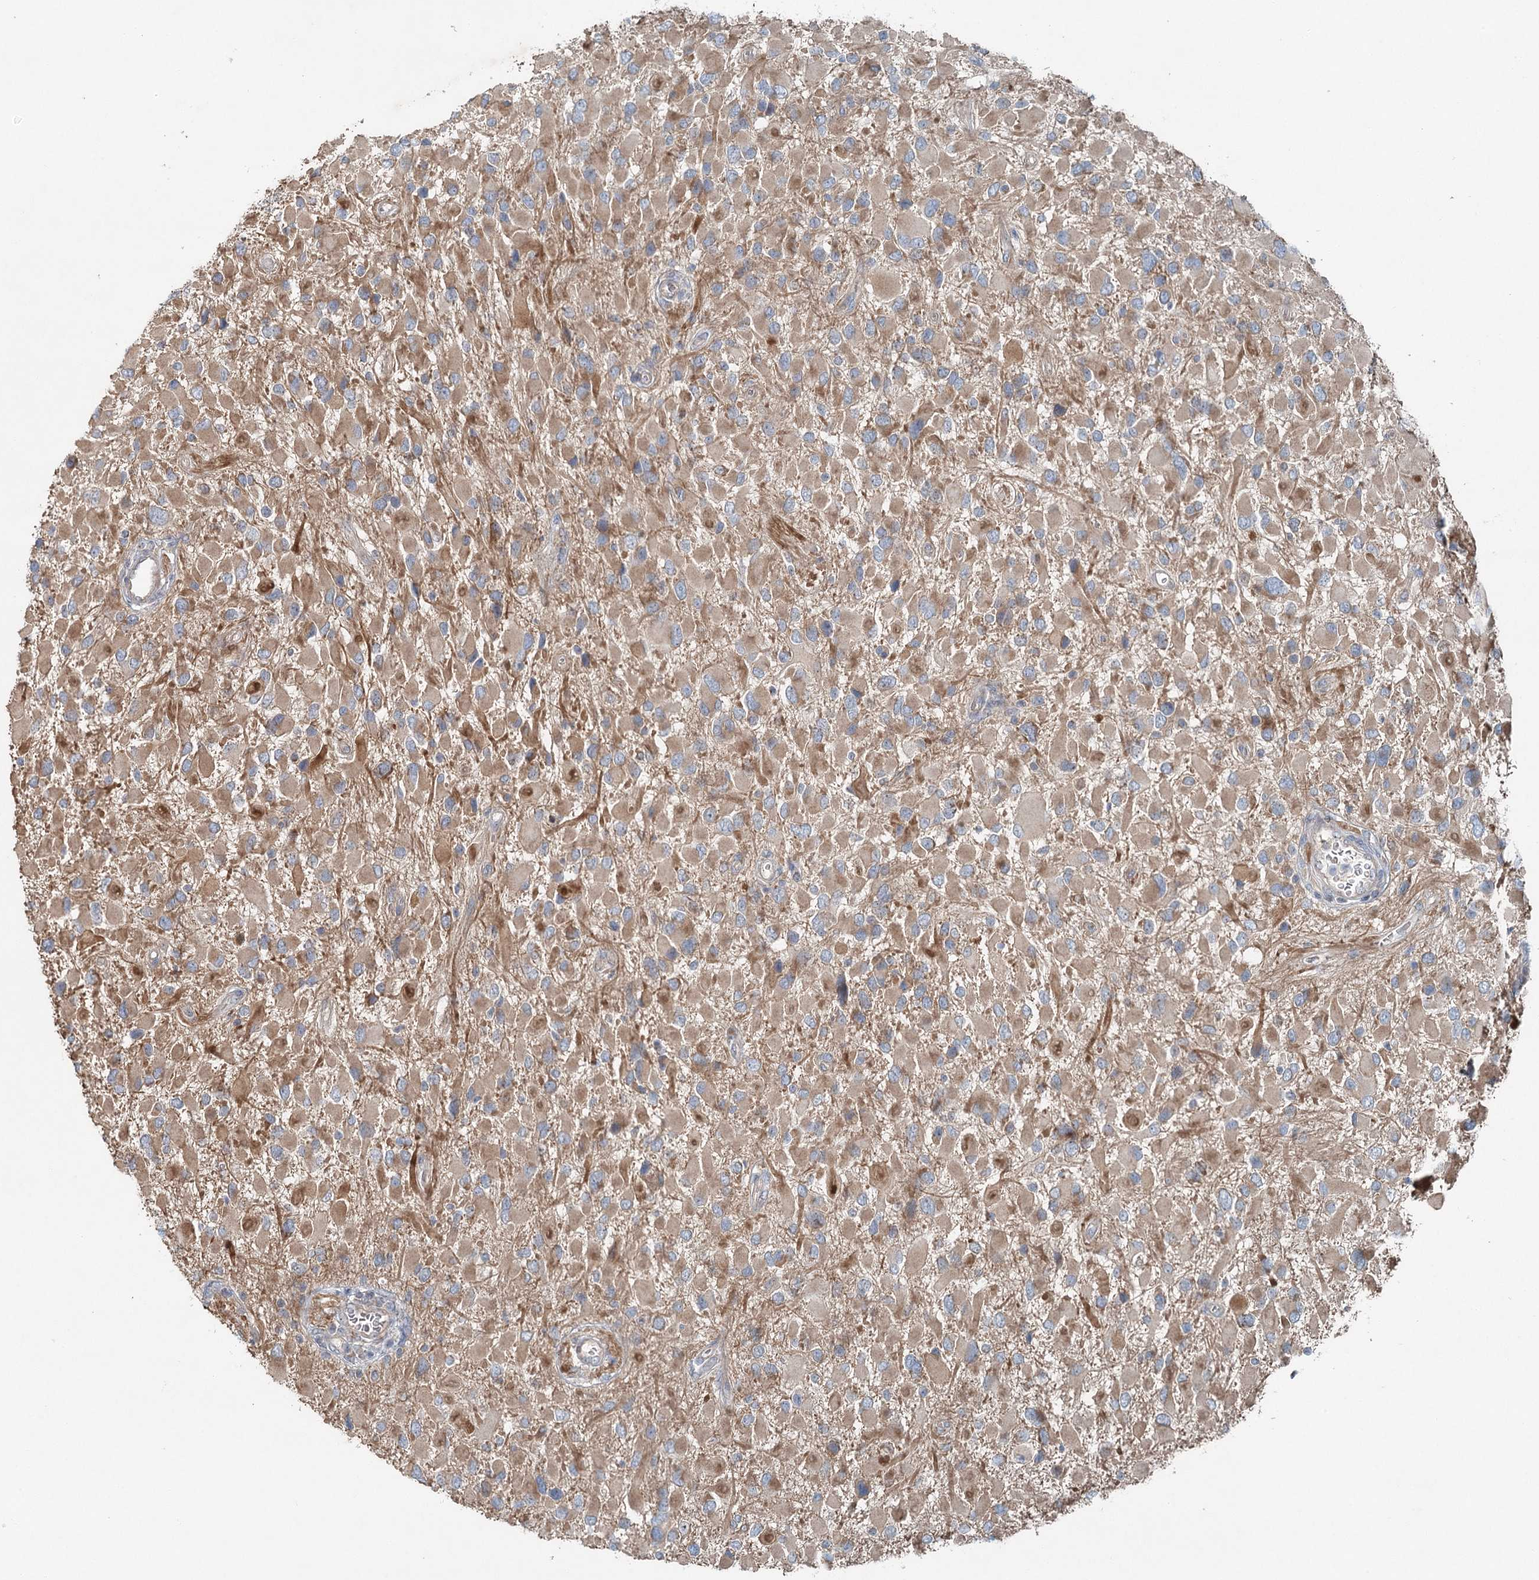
{"staining": {"intensity": "weak", "quantity": ">75%", "location": "cytoplasmic/membranous"}, "tissue": "glioma", "cell_type": "Tumor cells", "image_type": "cancer", "snomed": [{"axis": "morphology", "description": "Glioma, malignant, High grade"}, {"axis": "topography", "description": "Brain"}], "caption": "Brown immunohistochemical staining in human glioma shows weak cytoplasmic/membranous staining in about >75% of tumor cells.", "gene": "CHCHD5", "patient": {"sex": "male", "age": 53}}